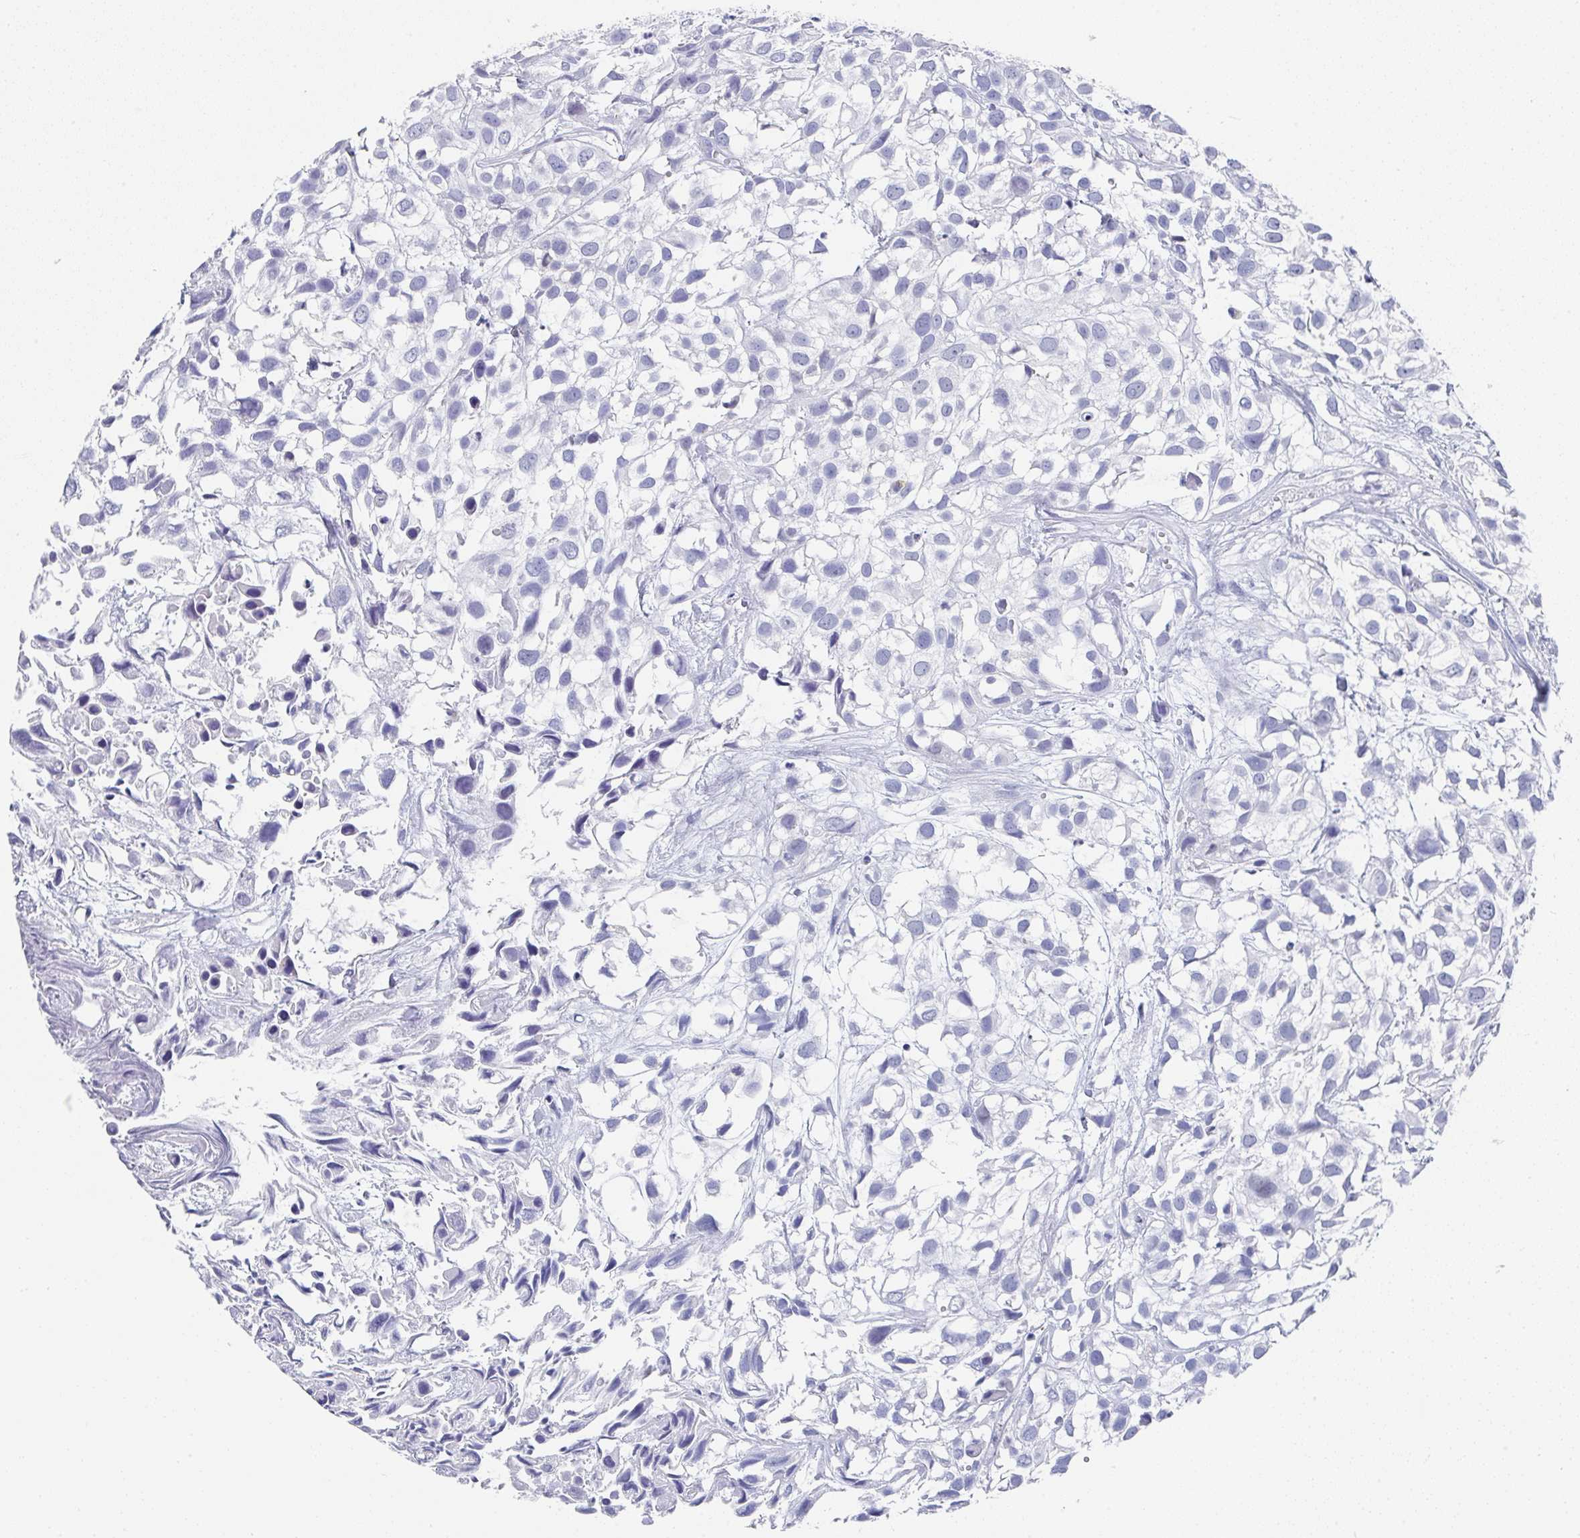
{"staining": {"intensity": "negative", "quantity": "none", "location": "none"}, "tissue": "urothelial cancer", "cell_type": "Tumor cells", "image_type": "cancer", "snomed": [{"axis": "morphology", "description": "Urothelial carcinoma, High grade"}, {"axis": "topography", "description": "Urinary bladder"}], "caption": "High-grade urothelial carcinoma stained for a protein using immunohistochemistry reveals no expression tumor cells.", "gene": "TNFRSF8", "patient": {"sex": "male", "age": 56}}